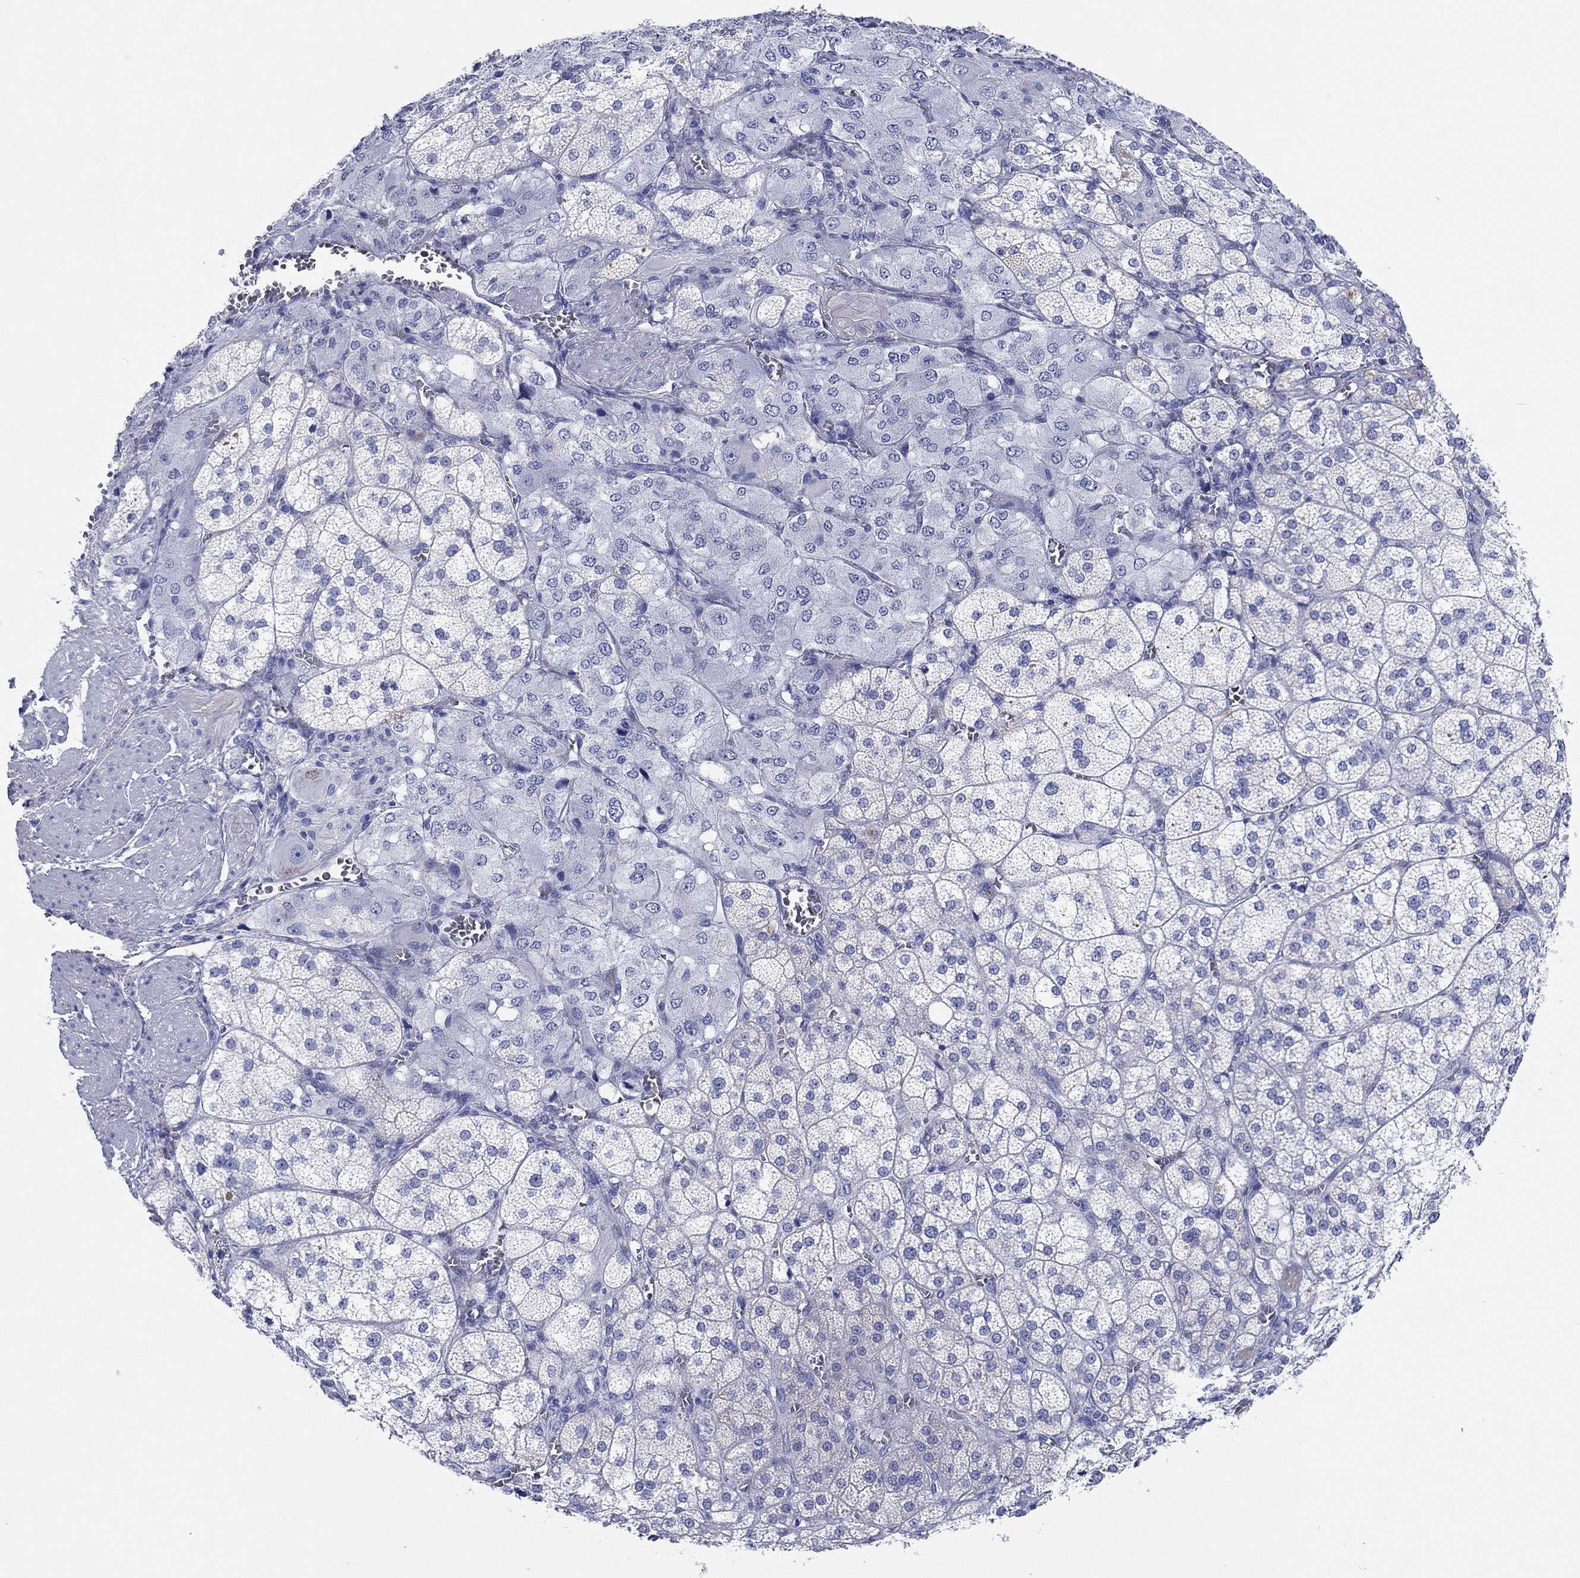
{"staining": {"intensity": "negative", "quantity": "none", "location": "none"}, "tissue": "adrenal gland", "cell_type": "Glandular cells", "image_type": "normal", "snomed": [{"axis": "morphology", "description": "Normal tissue, NOS"}, {"axis": "topography", "description": "Adrenal gland"}], "caption": "This is an IHC micrograph of unremarkable human adrenal gland. There is no staining in glandular cells.", "gene": "HCRT", "patient": {"sex": "female", "age": 60}}